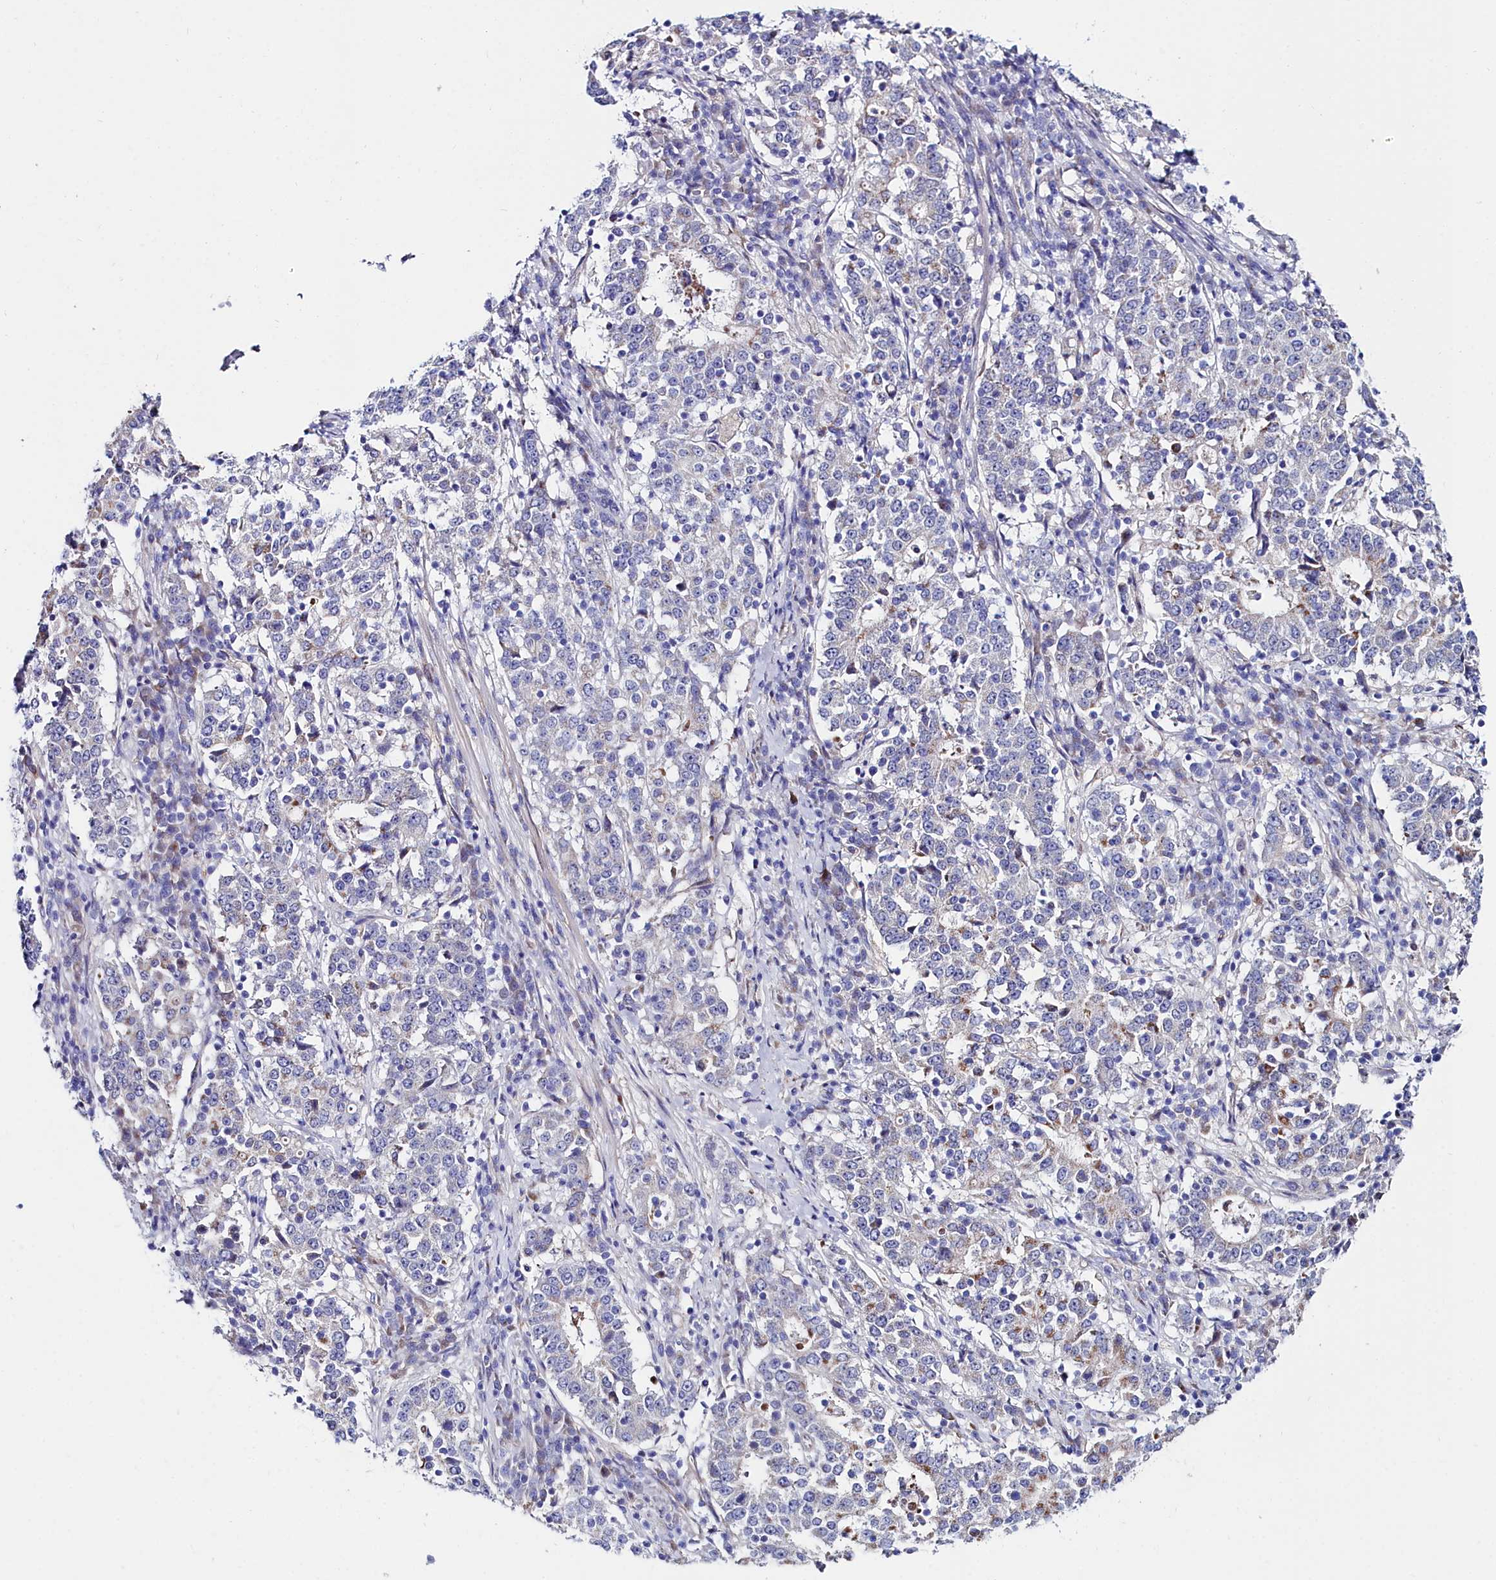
{"staining": {"intensity": "negative", "quantity": "none", "location": "none"}, "tissue": "stomach cancer", "cell_type": "Tumor cells", "image_type": "cancer", "snomed": [{"axis": "morphology", "description": "Adenocarcinoma, NOS"}, {"axis": "topography", "description": "Stomach"}], "caption": "Tumor cells show no significant expression in stomach cancer (adenocarcinoma).", "gene": "SLC49A3", "patient": {"sex": "male", "age": 59}}